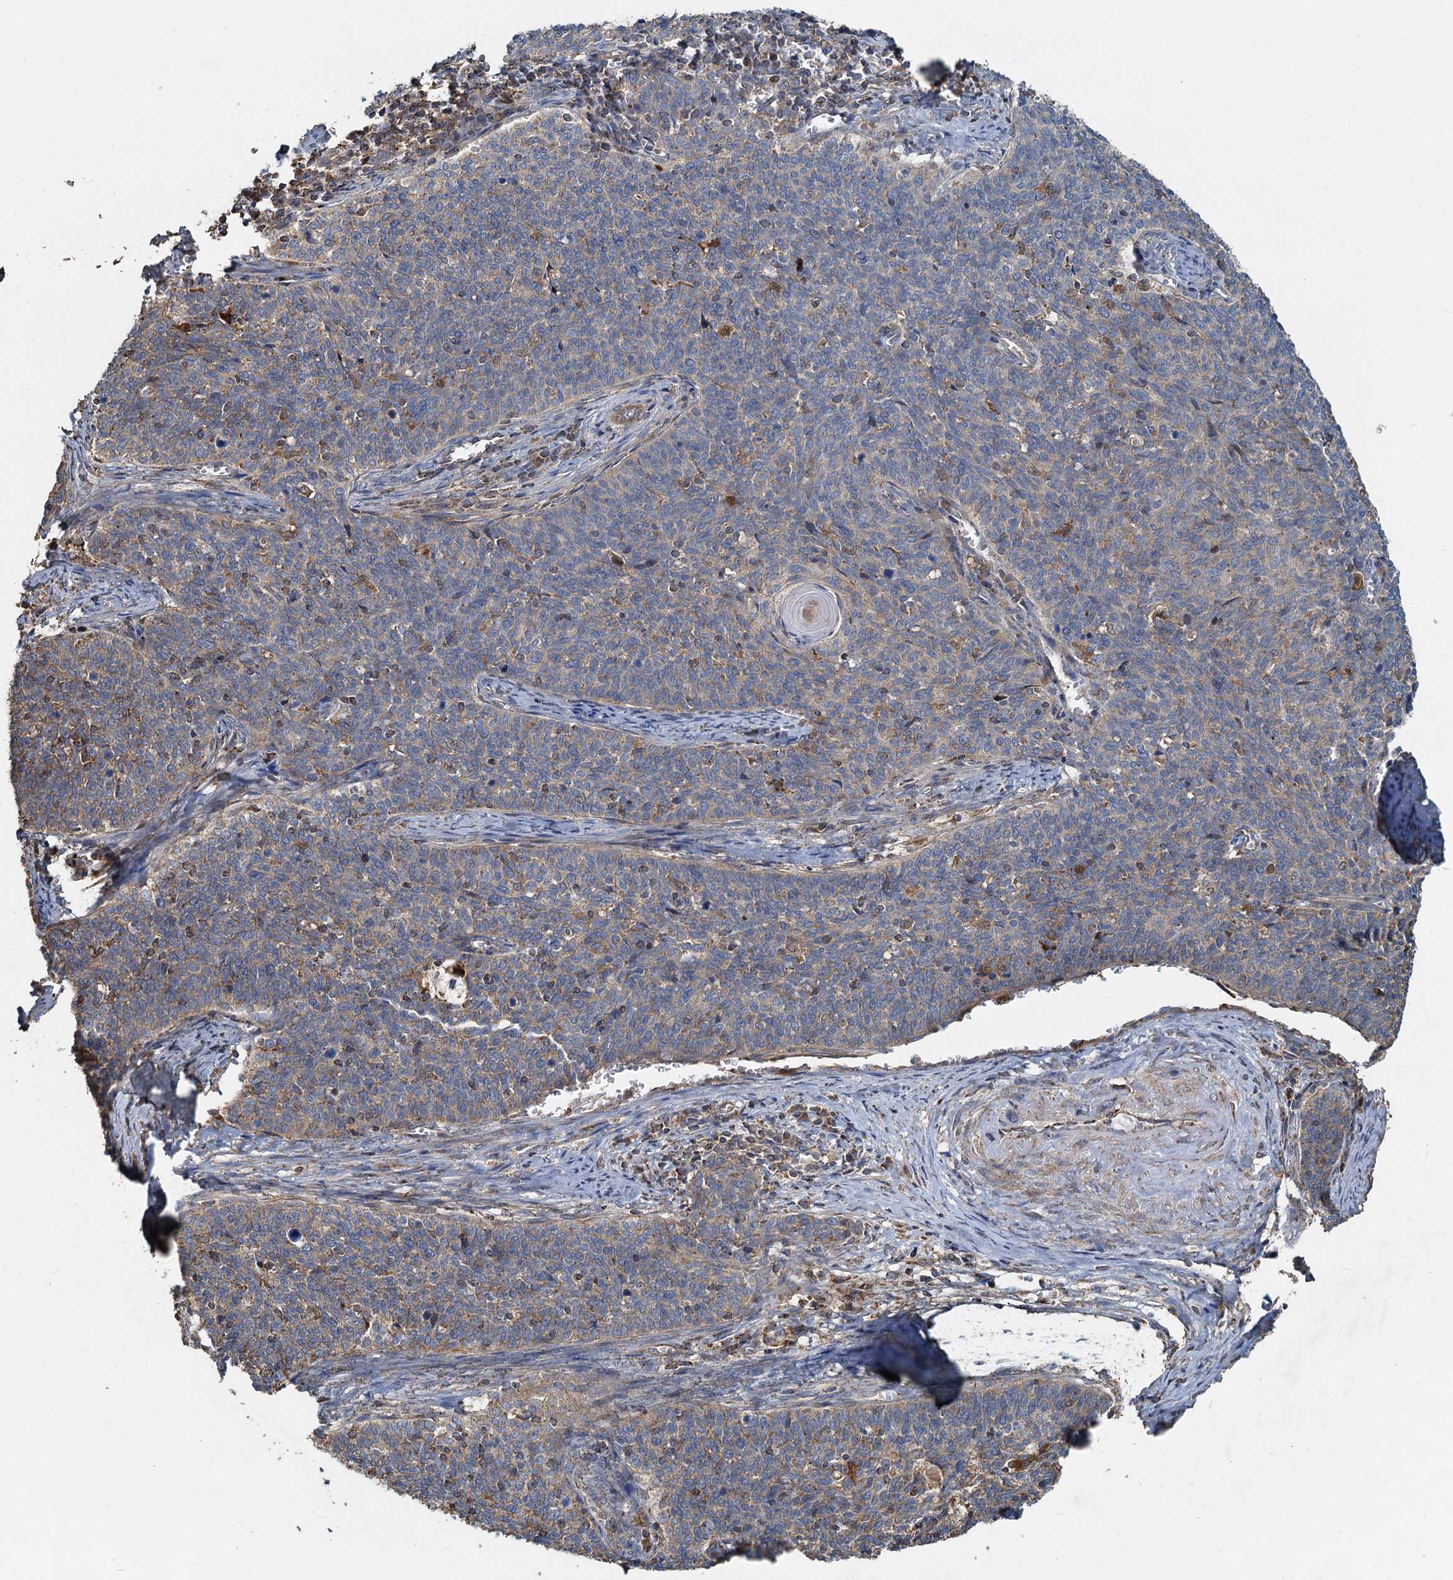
{"staining": {"intensity": "weak", "quantity": "<25%", "location": "cytoplasmic/membranous"}, "tissue": "cervical cancer", "cell_type": "Tumor cells", "image_type": "cancer", "snomed": [{"axis": "morphology", "description": "Squamous cell carcinoma, NOS"}, {"axis": "topography", "description": "Cervix"}], "caption": "Immunohistochemistry of cervical cancer shows no positivity in tumor cells.", "gene": "SDS", "patient": {"sex": "female", "age": 39}}